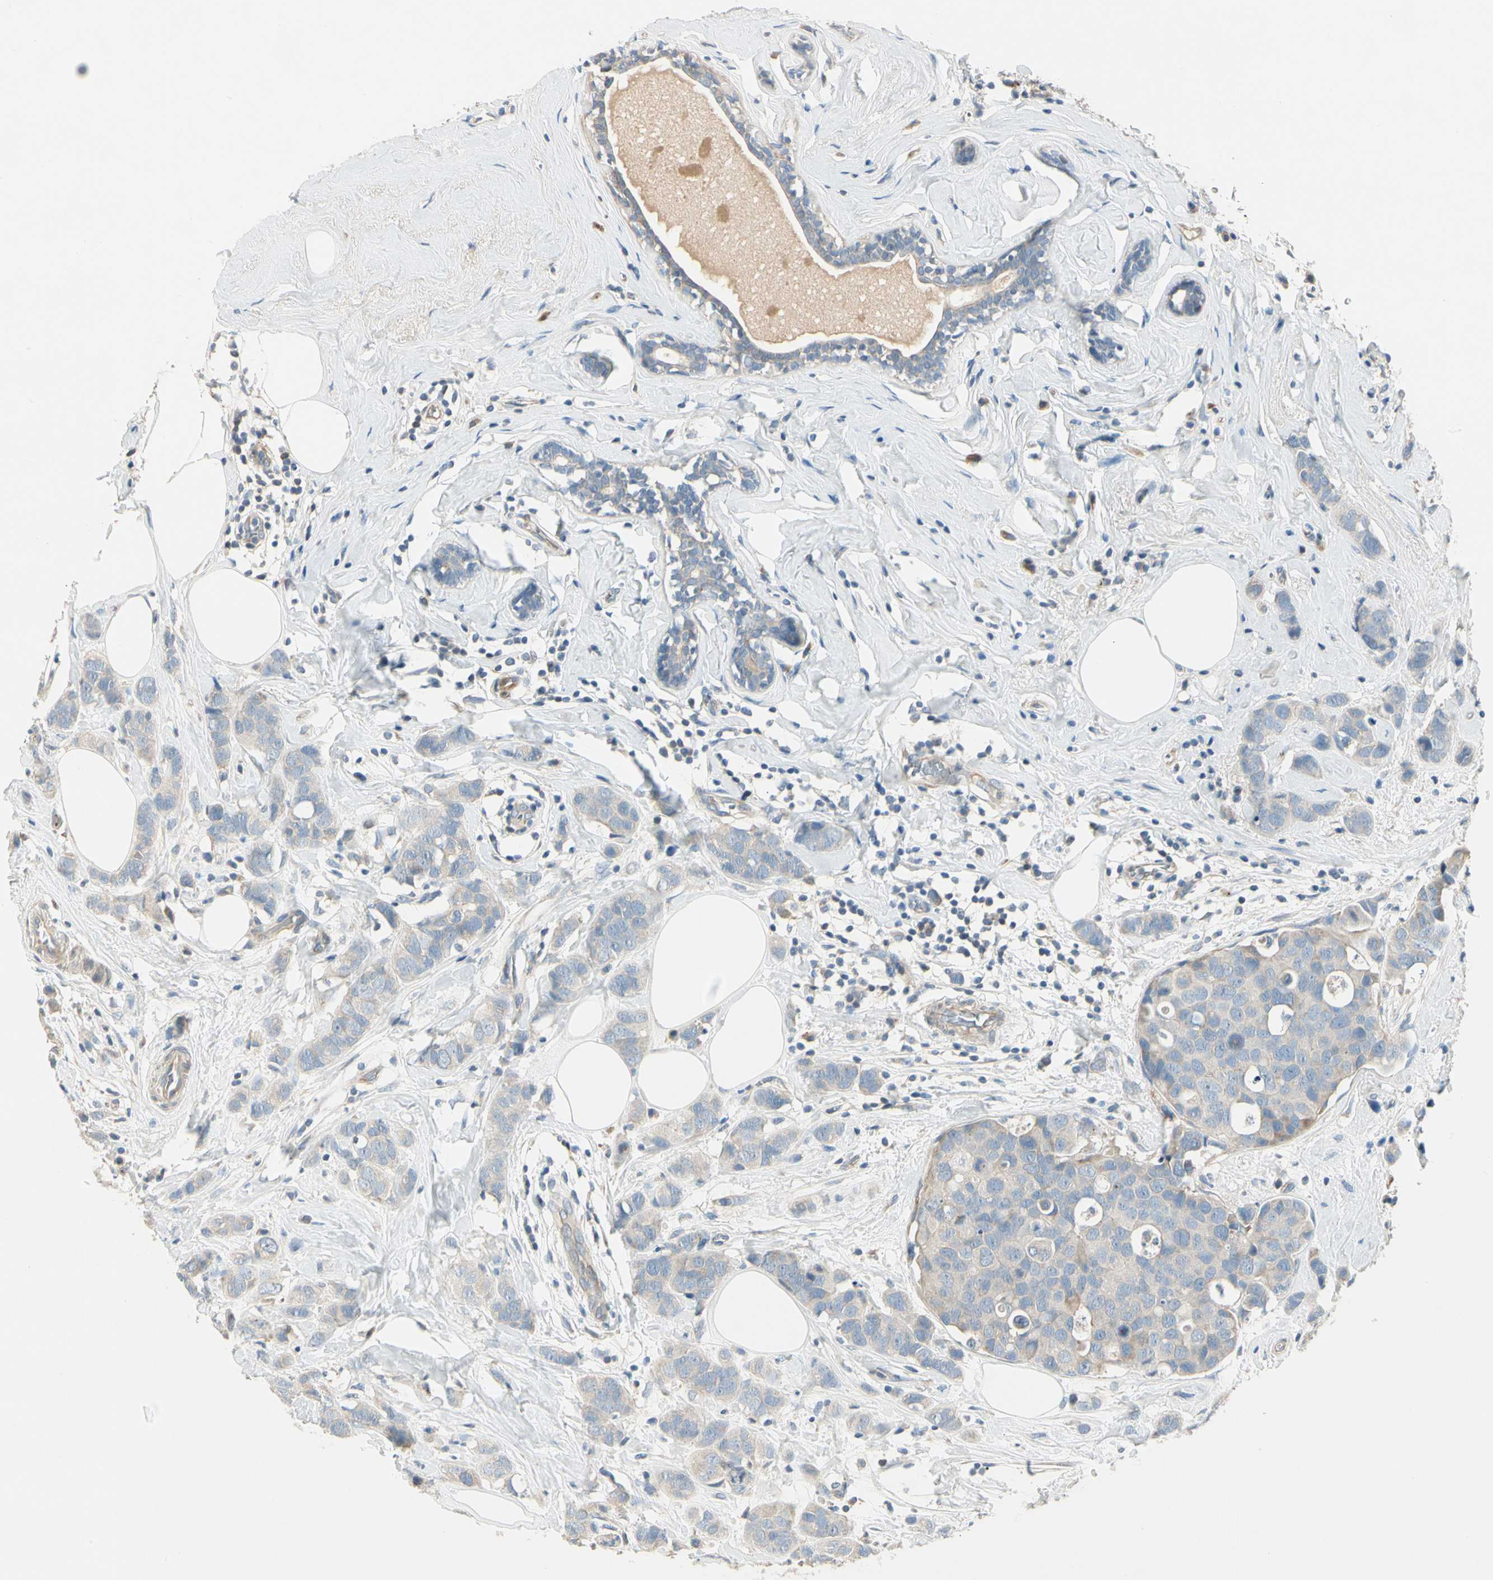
{"staining": {"intensity": "weak", "quantity": ">75%", "location": "cytoplasmic/membranous"}, "tissue": "breast cancer", "cell_type": "Tumor cells", "image_type": "cancer", "snomed": [{"axis": "morphology", "description": "Normal tissue, NOS"}, {"axis": "morphology", "description": "Duct carcinoma"}, {"axis": "topography", "description": "Breast"}], "caption": "Protein expression analysis of infiltrating ductal carcinoma (breast) displays weak cytoplasmic/membranous staining in approximately >75% of tumor cells. The staining was performed using DAB, with brown indicating positive protein expression. Nuclei are stained blue with hematoxylin.", "gene": "ADGRA3", "patient": {"sex": "female", "age": 50}}